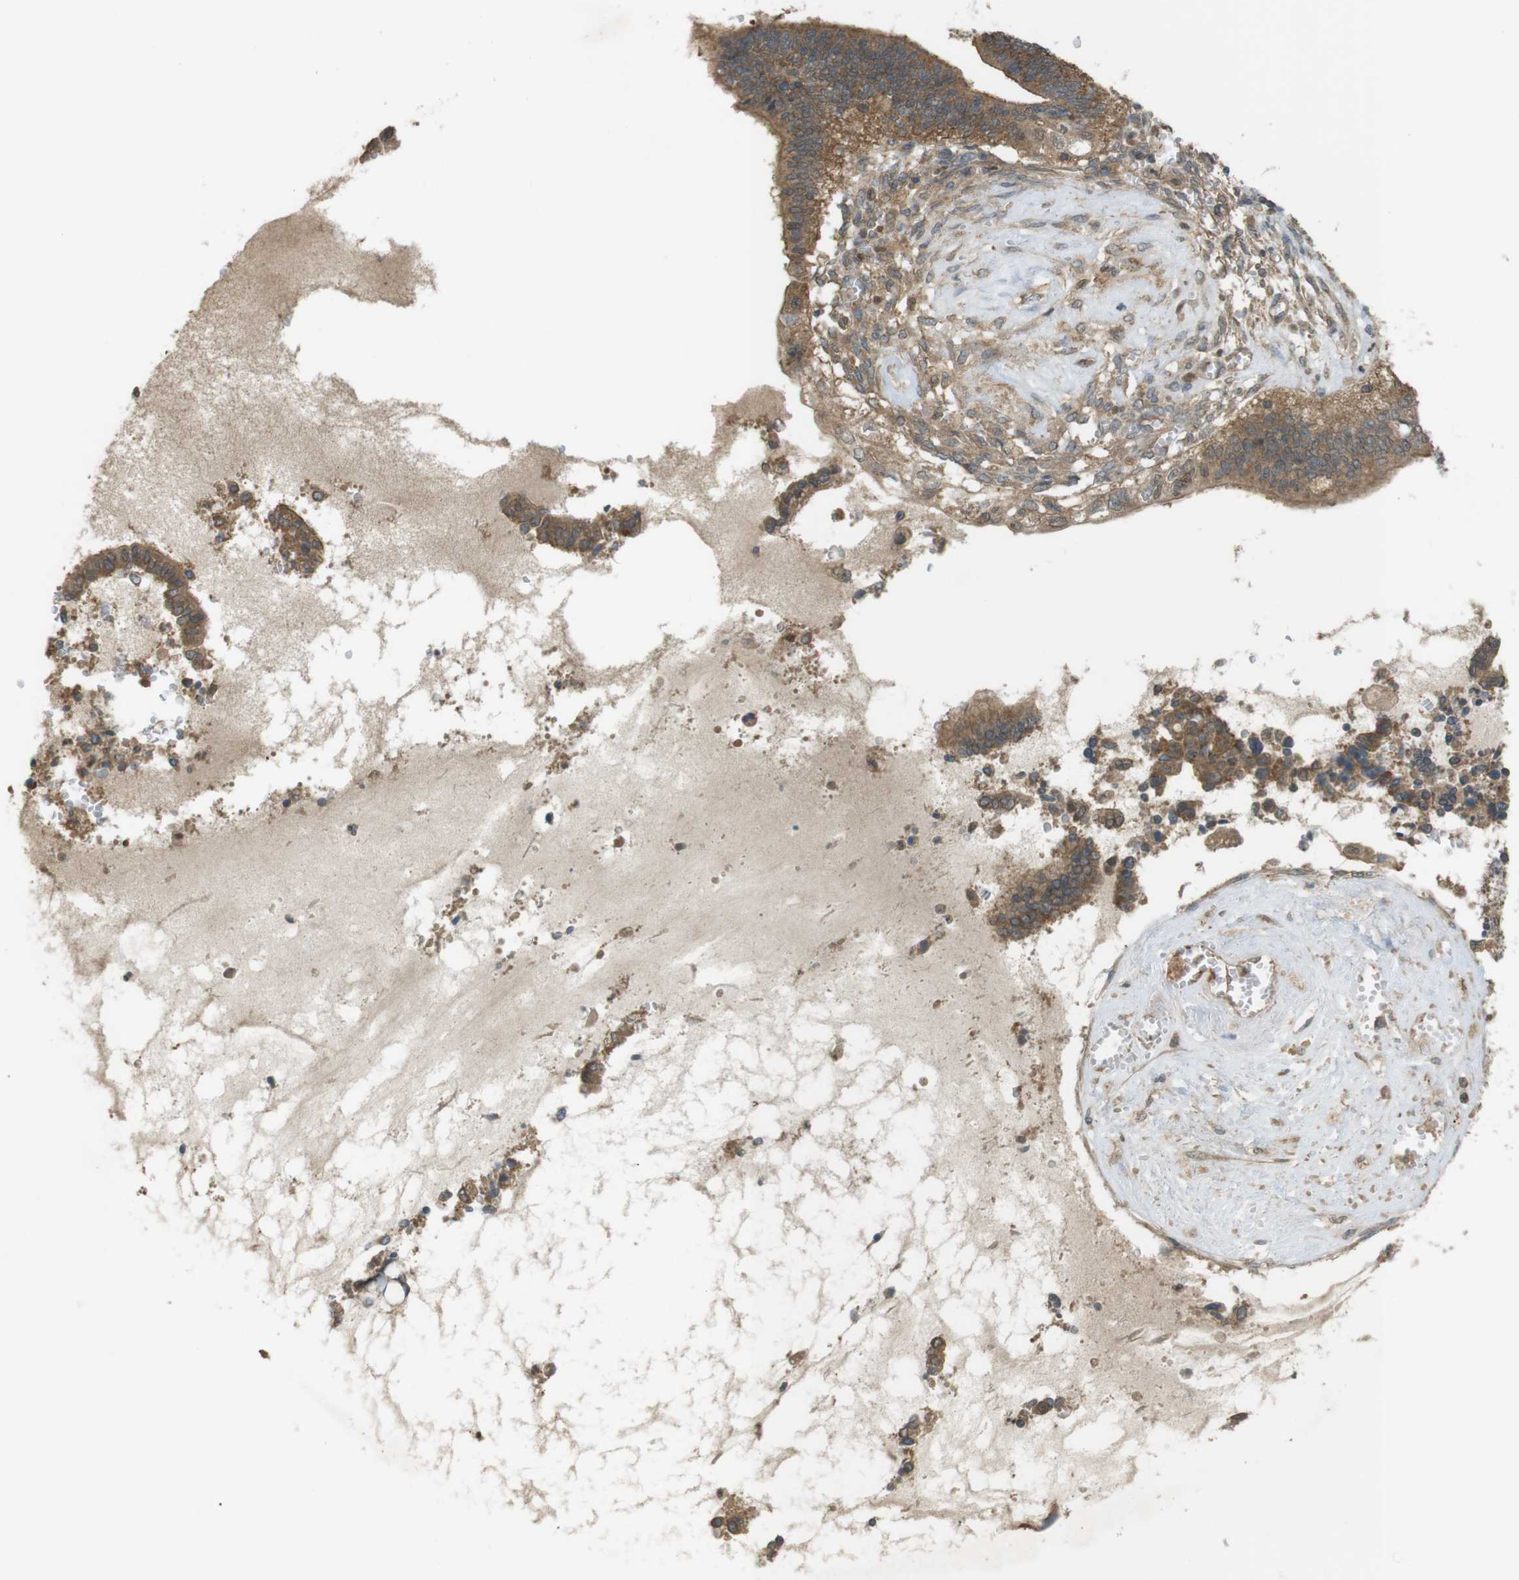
{"staining": {"intensity": "moderate", "quantity": ">75%", "location": "cytoplasmic/membranous"}, "tissue": "cervical cancer", "cell_type": "Tumor cells", "image_type": "cancer", "snomed": [{"axis": "morphology", "description": "Adenocarcinoma, NOS"}, {"axis": "topography", "description": "Cervix"}], "caption": "Cervical cancer stained with a brown dye shows moderate cytoplasmic/membranous positive staining in approximately >75% of tumor cells.", "gene": "ZDHHC20", "patient": {"sex": "female", "age": 44}}